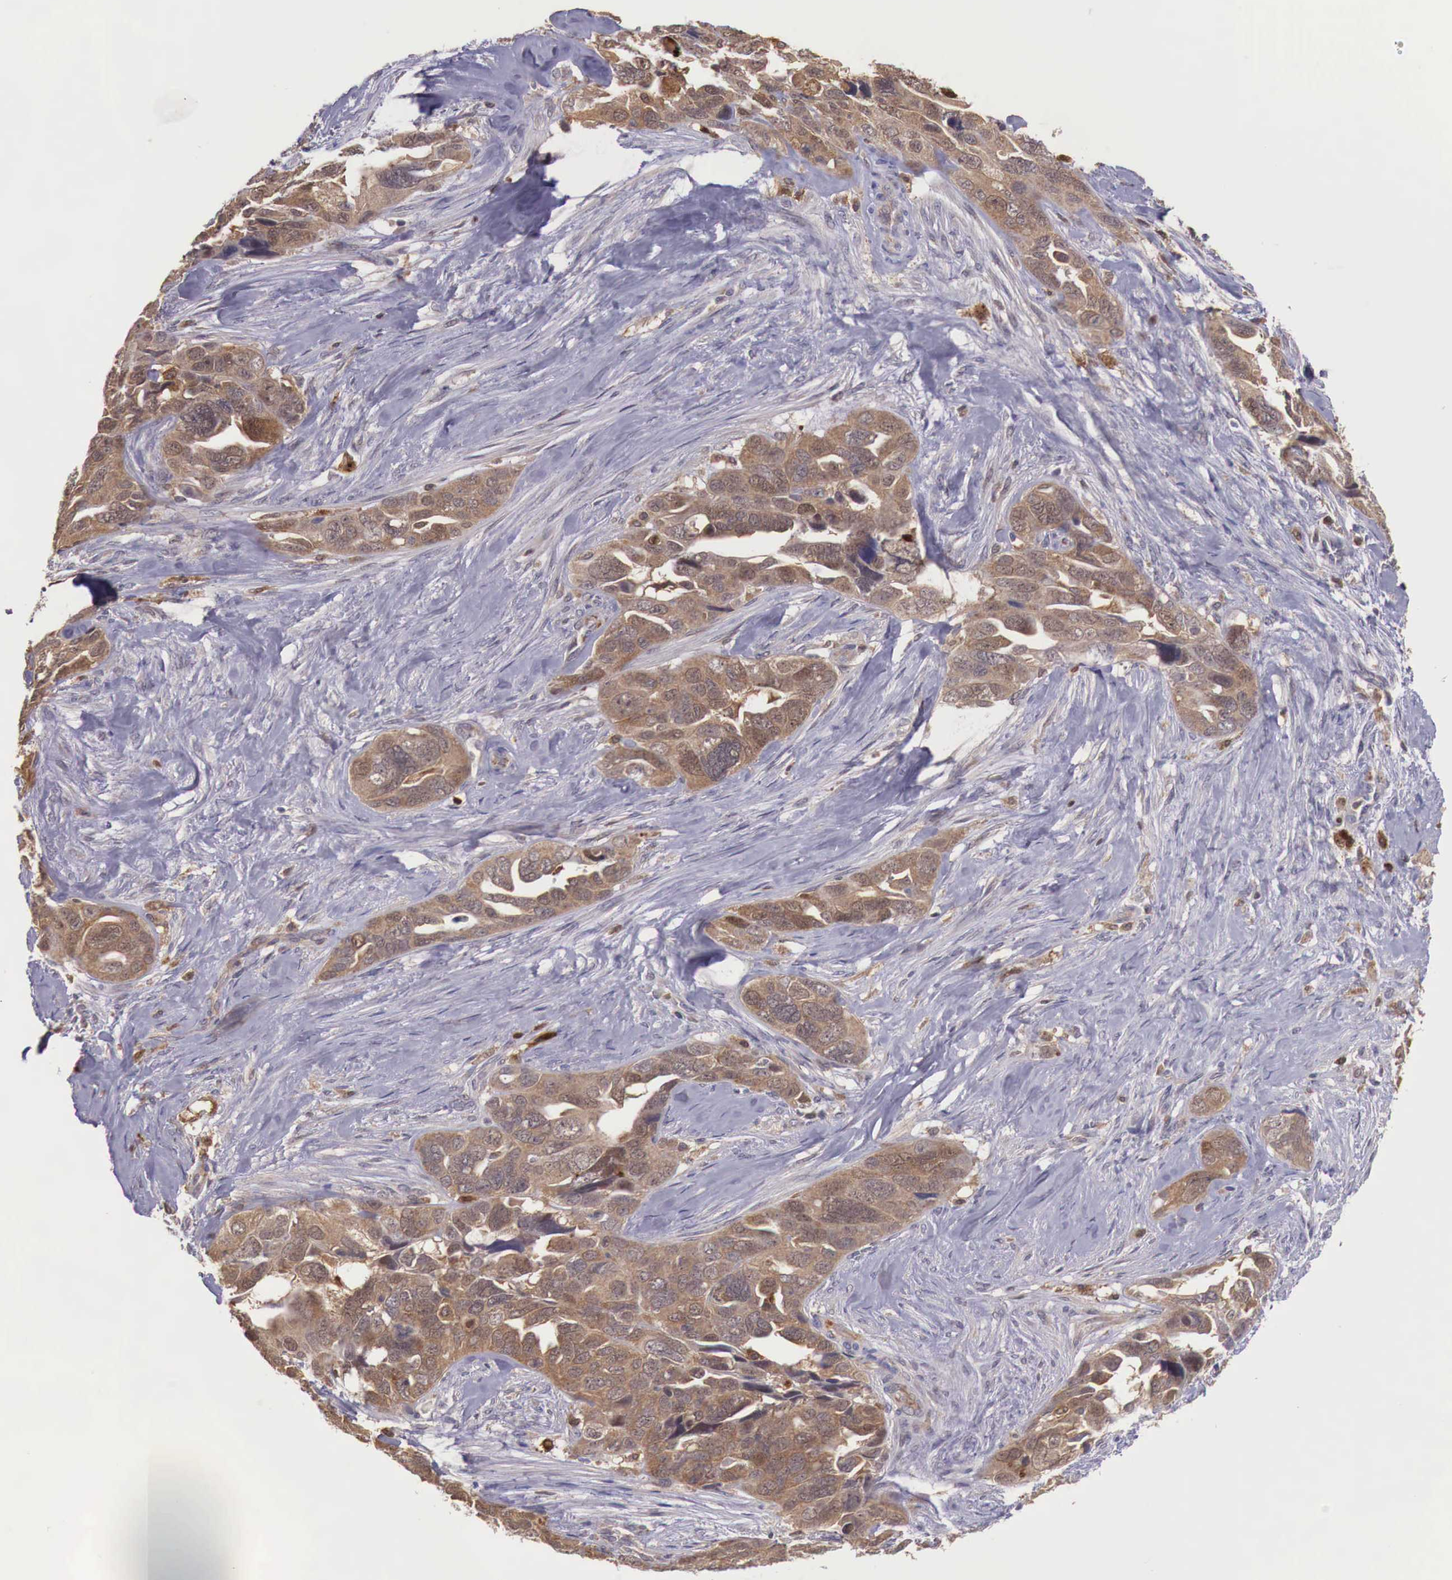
{"staining": {"intensity": "moderate", "quantity": ">75%", "location": "cytoplasmic/membranous"}, "tissue": "ovarian cancer", "cell_type": "Tumor cells", "image_type": "cancer", "snomed": [{"axis": "morphology", "description": "Cystadenocarcinoma, serous, NOS"}, {"axis": "topography", "description": "Ovary"}], "caption": "This photomicrograph exhibits ovarian serous cystadenocarcinoma stained with immunohistochemistry to label a protein in brown. The cytoplasmic/membranous of tumor cells show moderate positivity for the protein. Nuclei are counter-stained blue.", "gene": "GAB2", "patient": {"sex": "female", "age": 63}}